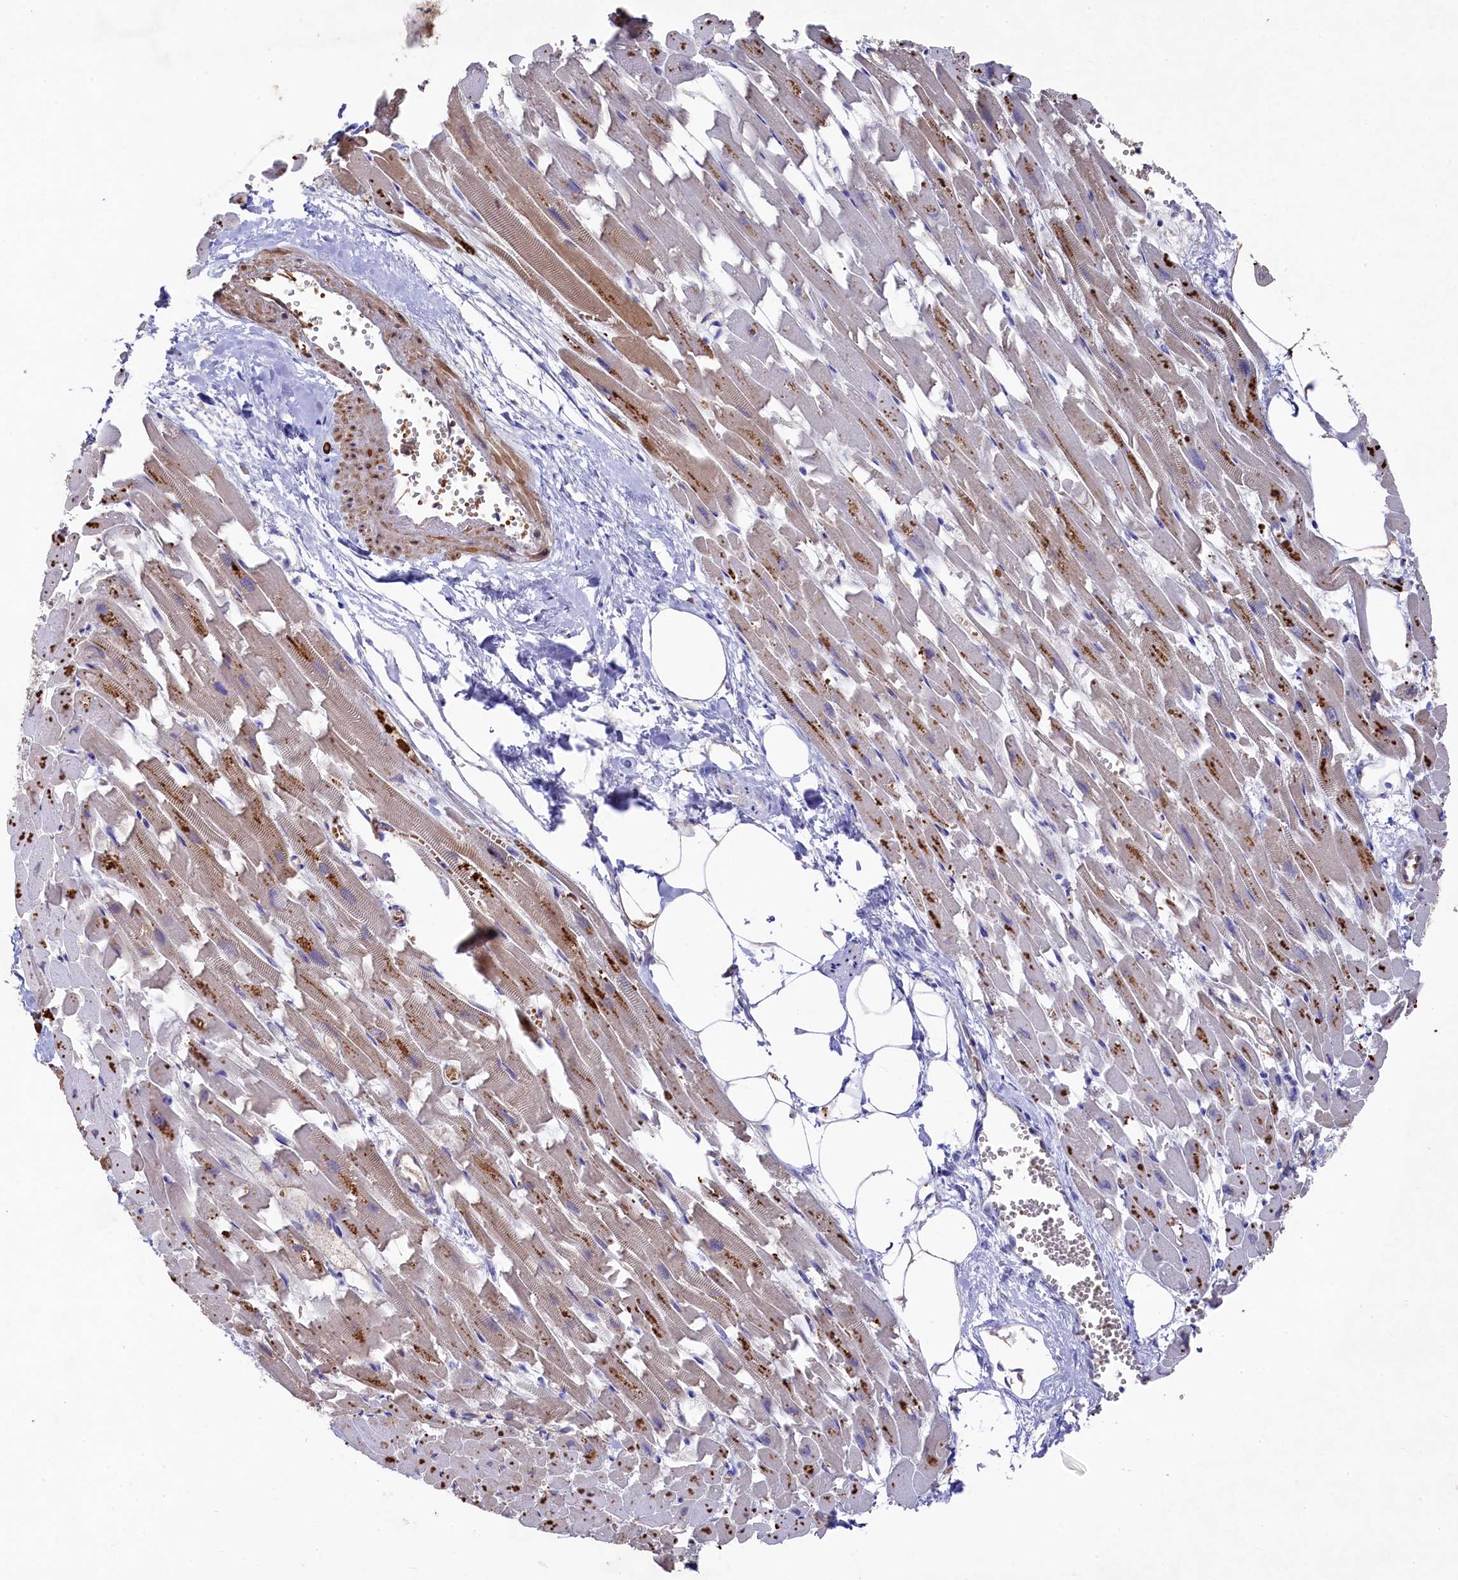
{"staining": {"intensity": "moderate", "quantity": "25%-75%", "location": "cytoplasmic/membranous"}, "tissue": "heart muscle", "cell_type": "Cardiomyocytes", "image_type": "normal", "snomed": [{"axis": "morphology", "description": "Normal tissue, NOS"}, {"axis": "topography", "description": "Heart"}], "caption": "Approximately 25%-75% of cardiomyocytes in benign human heart muscle display moderate cytoplasmic/membranous protein positivity as visualized by brown immunohistochemical staining.", "gene": "LHFPL4", "patient": {"sex": "female", "age": 64}}